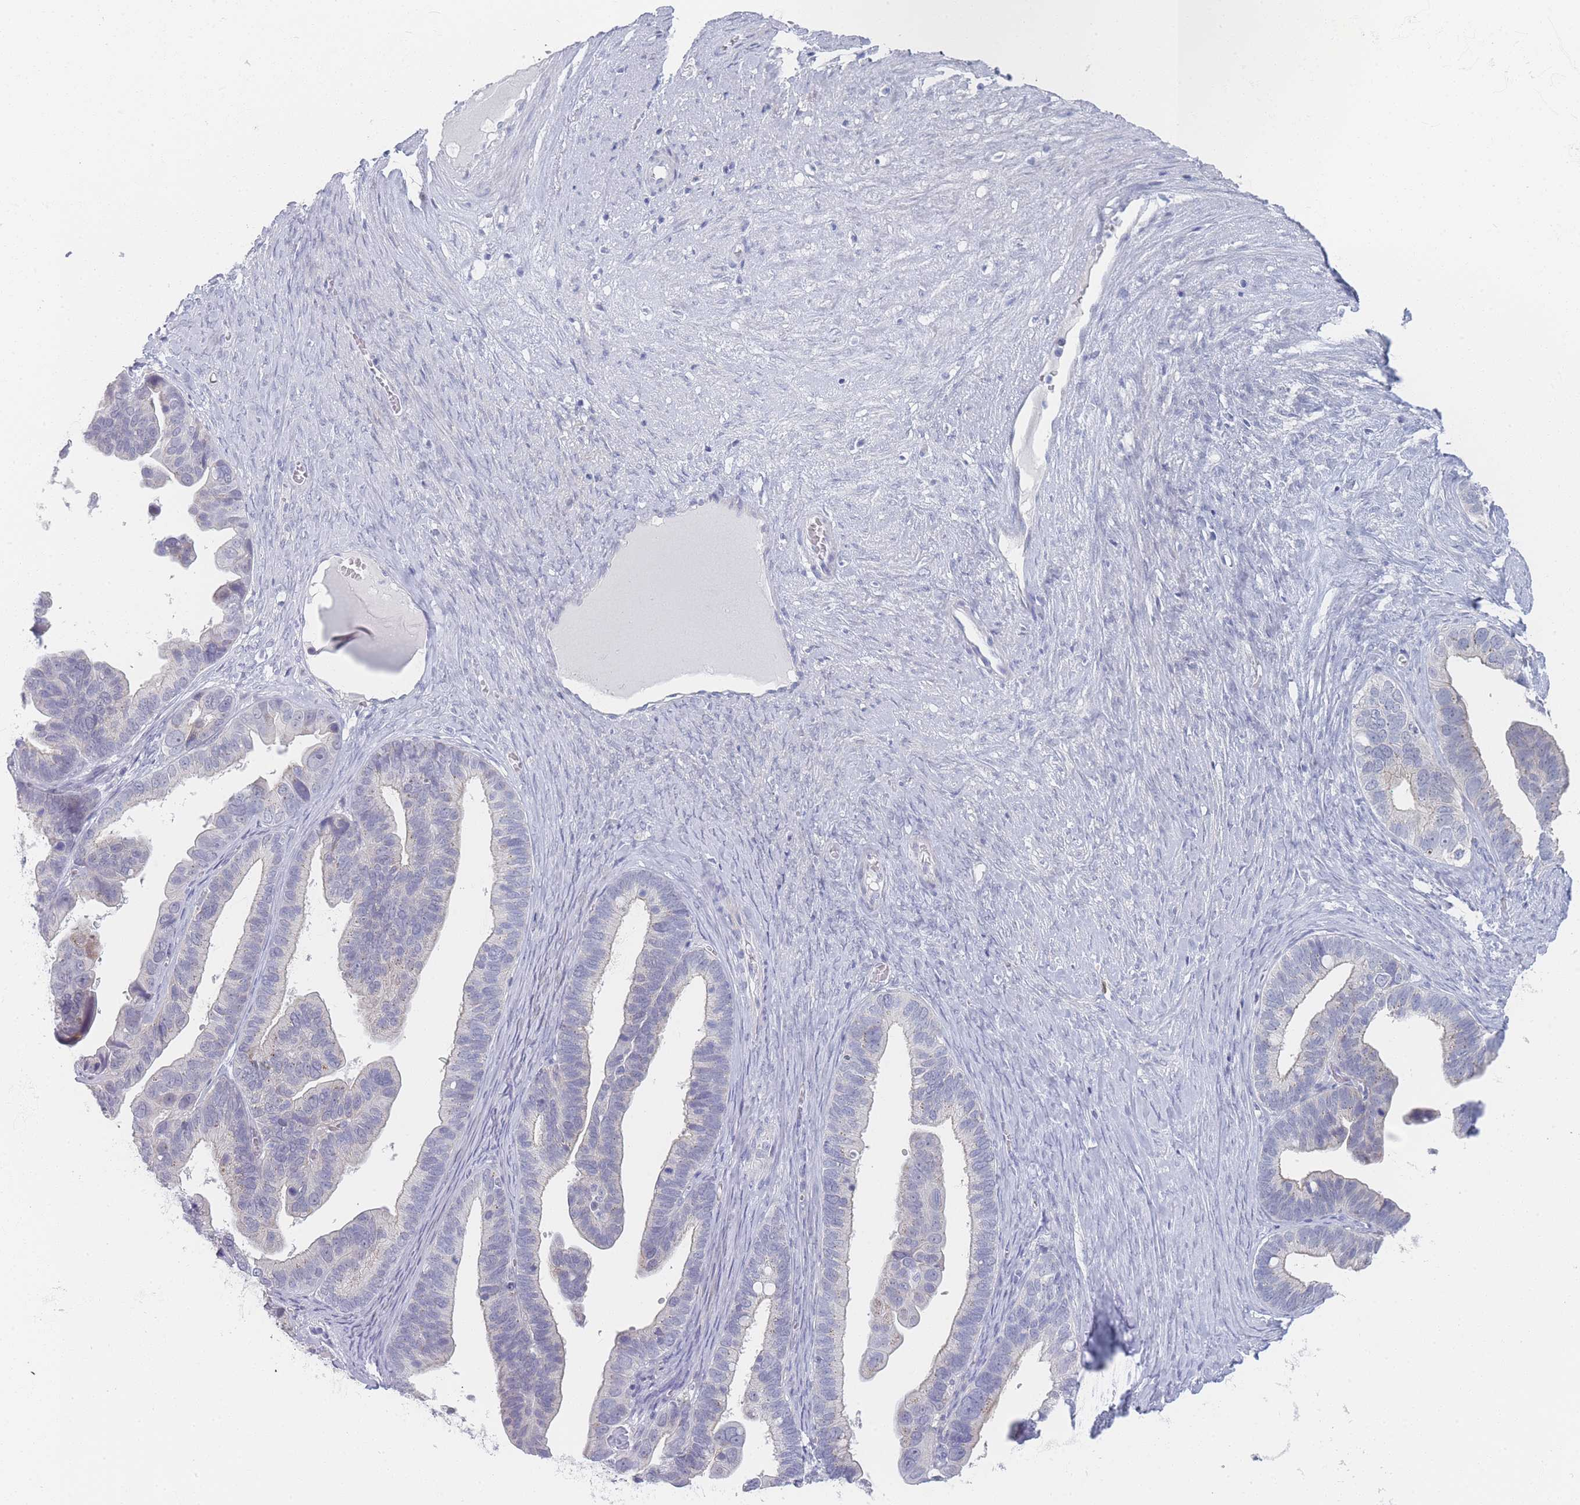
{"staining": {"intensity": "negative", "quantity": "none", "location": "none"}, "tissue": "ovarian cancer", "cell_type": "Tumor cells", "image_type": "cancer", "snomed": [{"axis": "morphology", "description": "Cystadenocarcinoma, serous, NOS"}, {"axis": "topography", "description": "Ovary"}], "caption": "This is an immunohistochemistry micrograph of human ovarian cancer (serous cystadenocarcinoma). There is no positivity in tumor cells.", "gene": "IMPG1", "patient": {"sex": "female", "age": 56}}